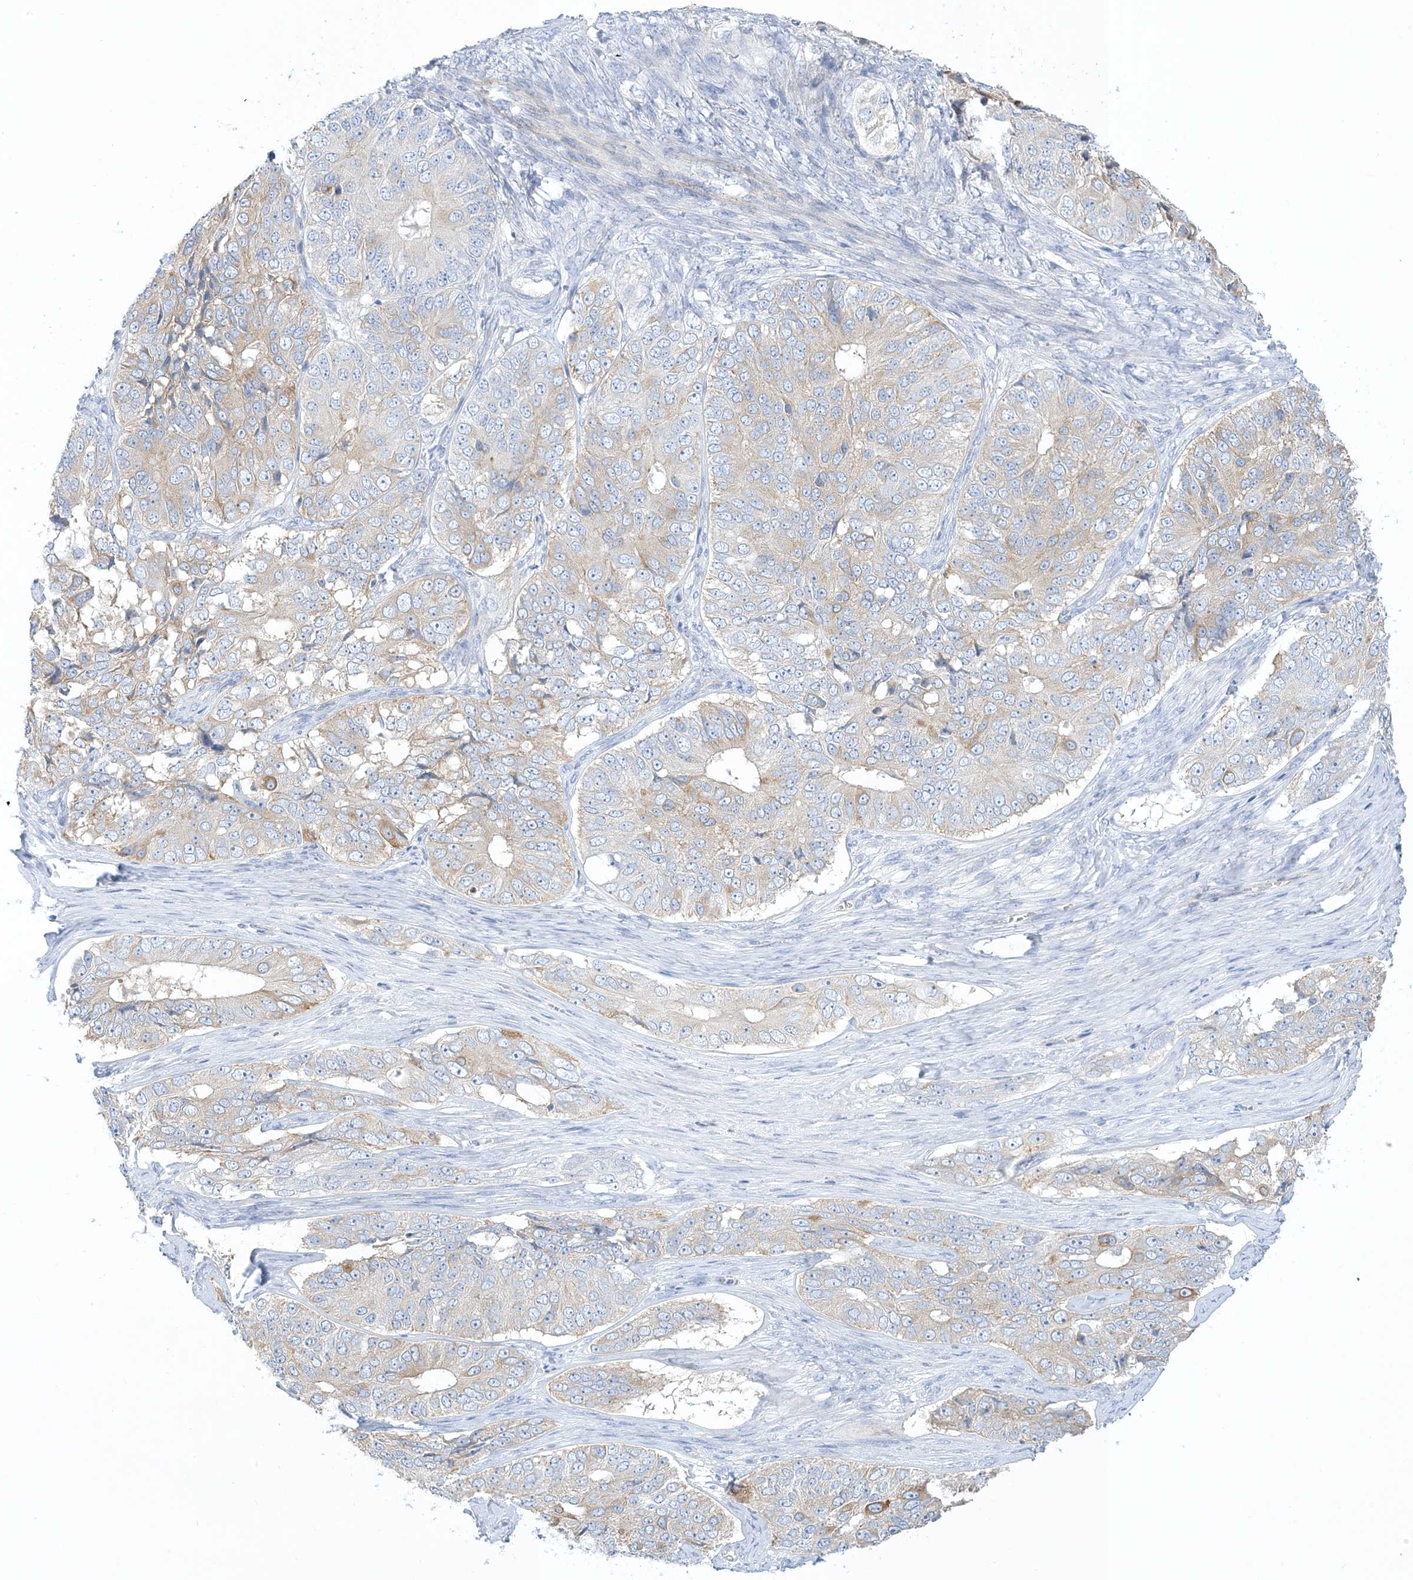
{"staining": {"intensity": "weak", "quantity": "25%-75%", "location": "cytoplasmic/membranous"}, "tissue": "ovarian cancer", "cell_type": "Tumor cells", "image_type": "cancer", "snomed": [{"axis": "morphology", "description": "Carcinoma, endometroid"}, {"axis": "topography", "description": "Ovary"}], "caption": "This is a histology image of immunohistochemistry staining of endometroid carcinoma (ovarian), which shows weak expression in the cytoplasmic/membranous of tumor cells.", "gene": "XIRP2", "patient": {"sex": "female", "age": 51}}